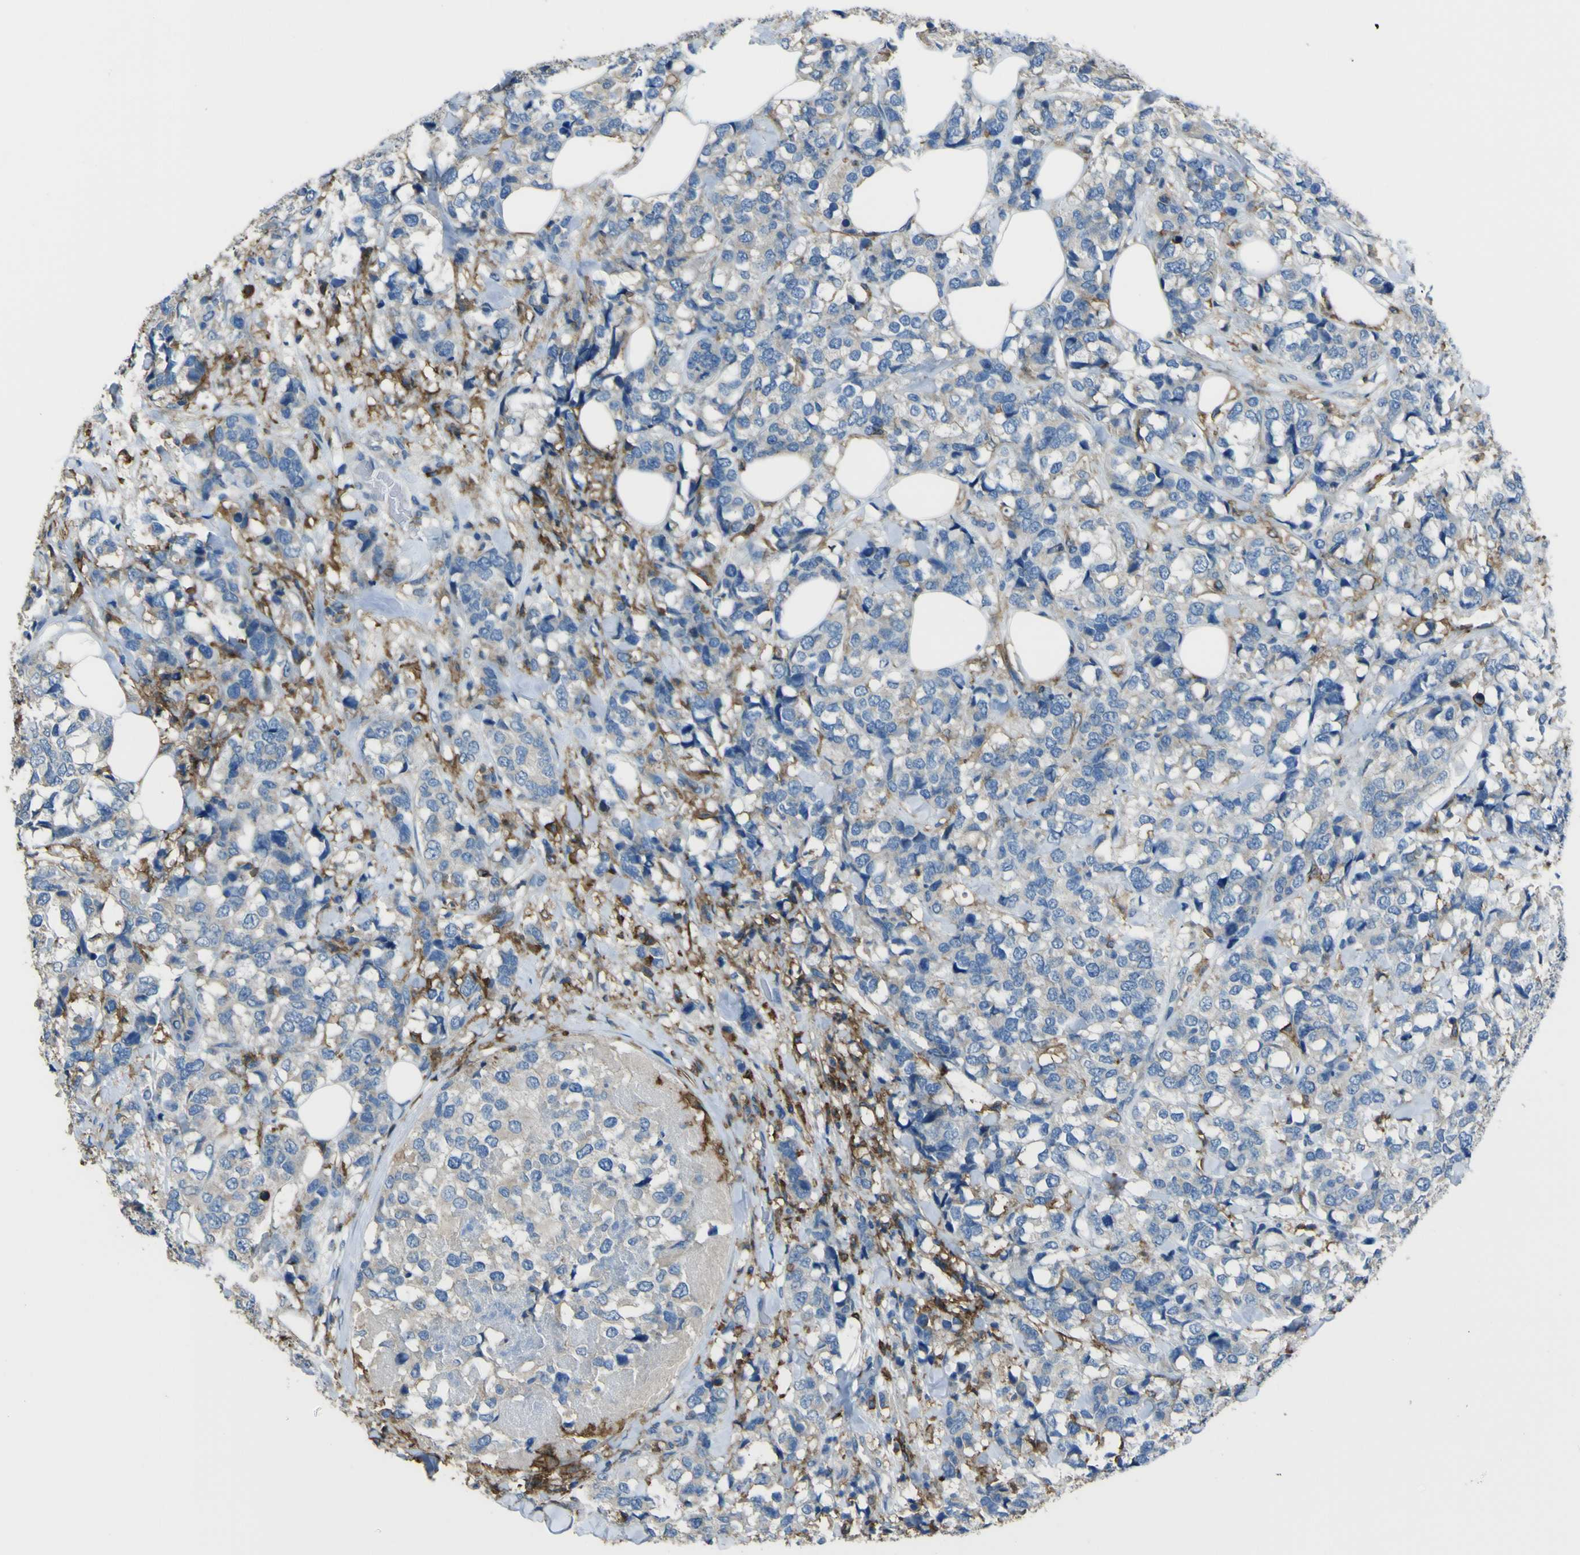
{"staining": {"intensity": "negative", "quantity": "none", "location": "none"}, "tissue": "breast cancer", "cell_type": "Tumor cells", "image_type": "cancer", "snomed": [{"axis": "morphology", "description": "Lobular carcinoma"}, {"axis": "topography", "description": "Breast"}], "caption": "Breast lobular carcinoma was stained to show a protein in brown. There is no significant positivity in tumor cells.", "gene": "LAIR1", "patient": {"sex": "female", "age": 59}}